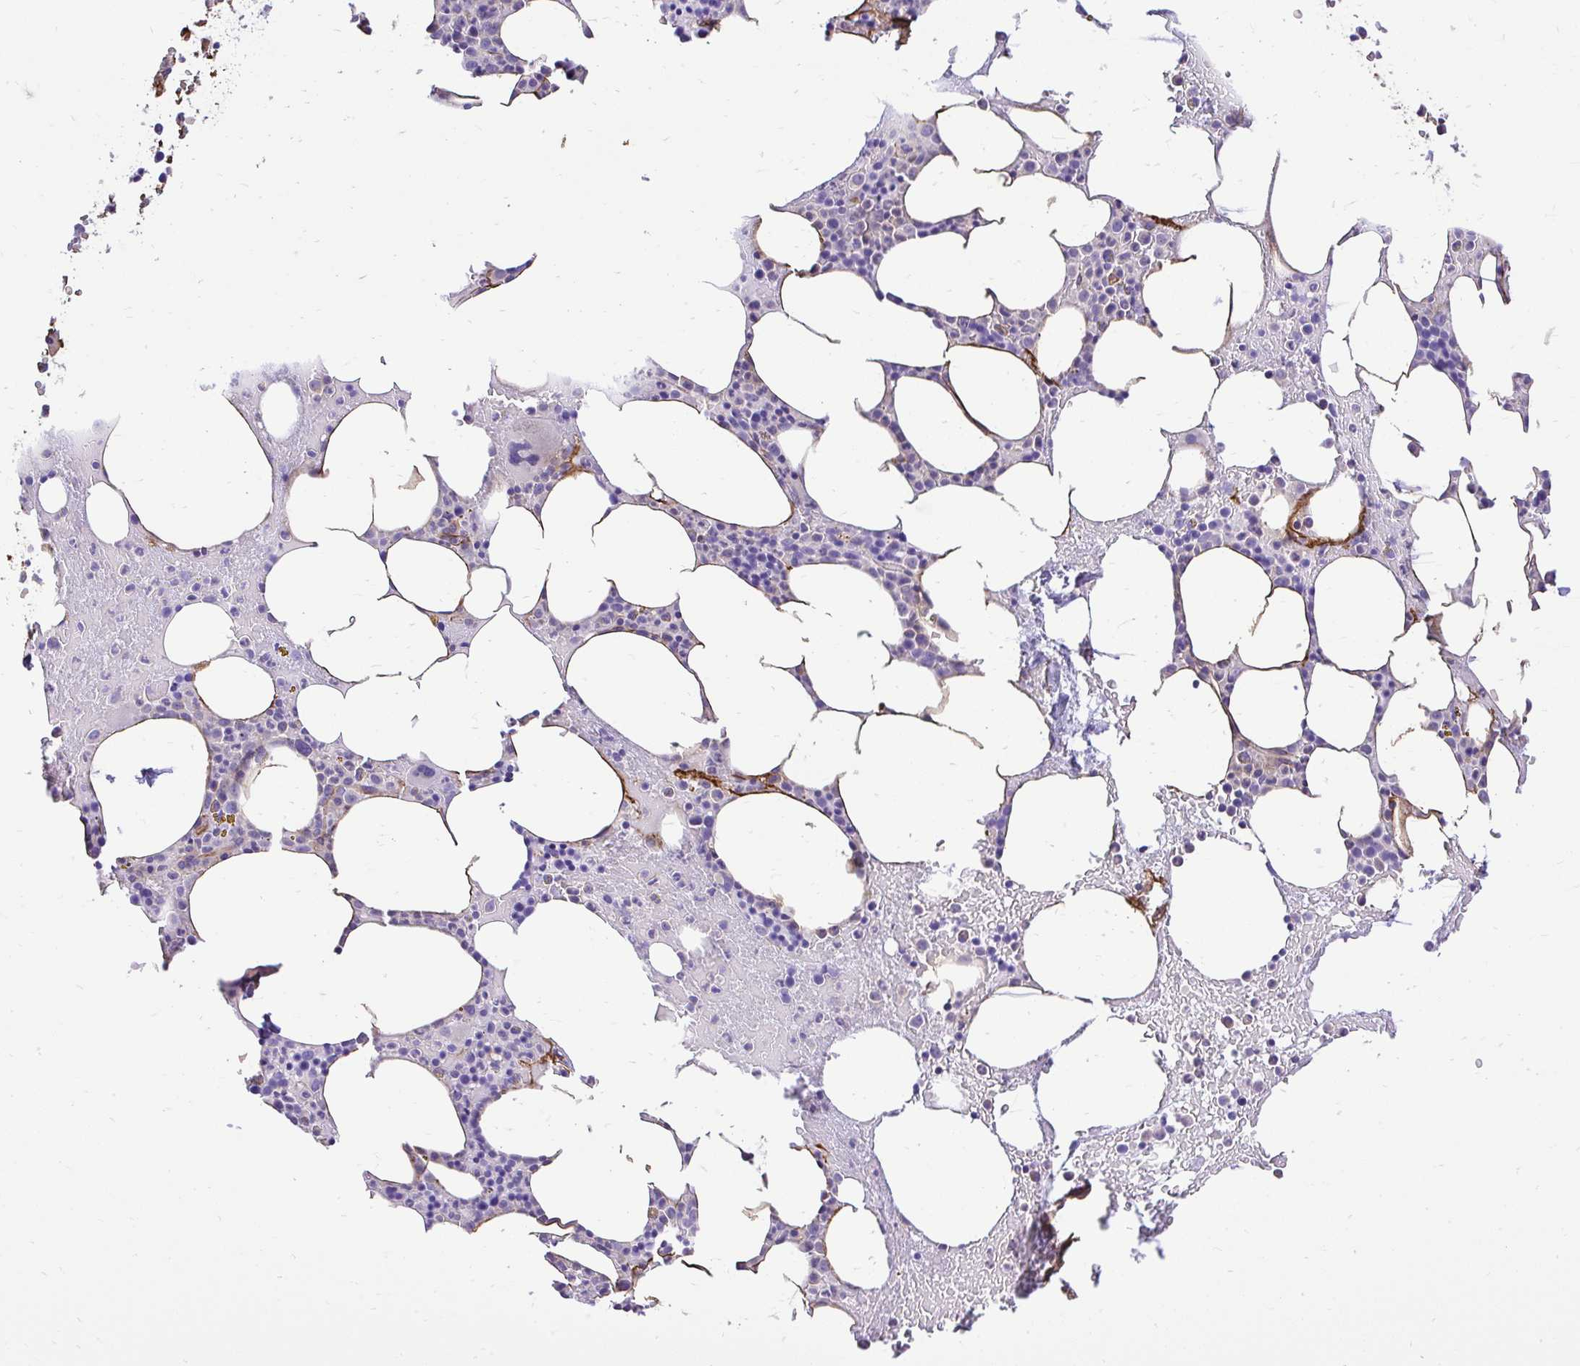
{"staining": {"intensity": "negative", "quantity": "none", "location": "none"}, "tissue": "bone marrow", "cell_type": "Hematopoietic cells", "image_type": "normal", "snomed": [{"axis": "morphology", "description": "Normal tissue, NOS"}, {"axis": "topography", "description": "Bone marrow"}], "caption": "An immunohistochemistry image of benign bone marrow is shown. There is no staining in hematopoietic cells of bone marrow. (Immunohistochemistry (ihc), brightfield microscopy, high magnification).", "gene": "PTPRK", "patient": {"sex": "female", "age": 62}}